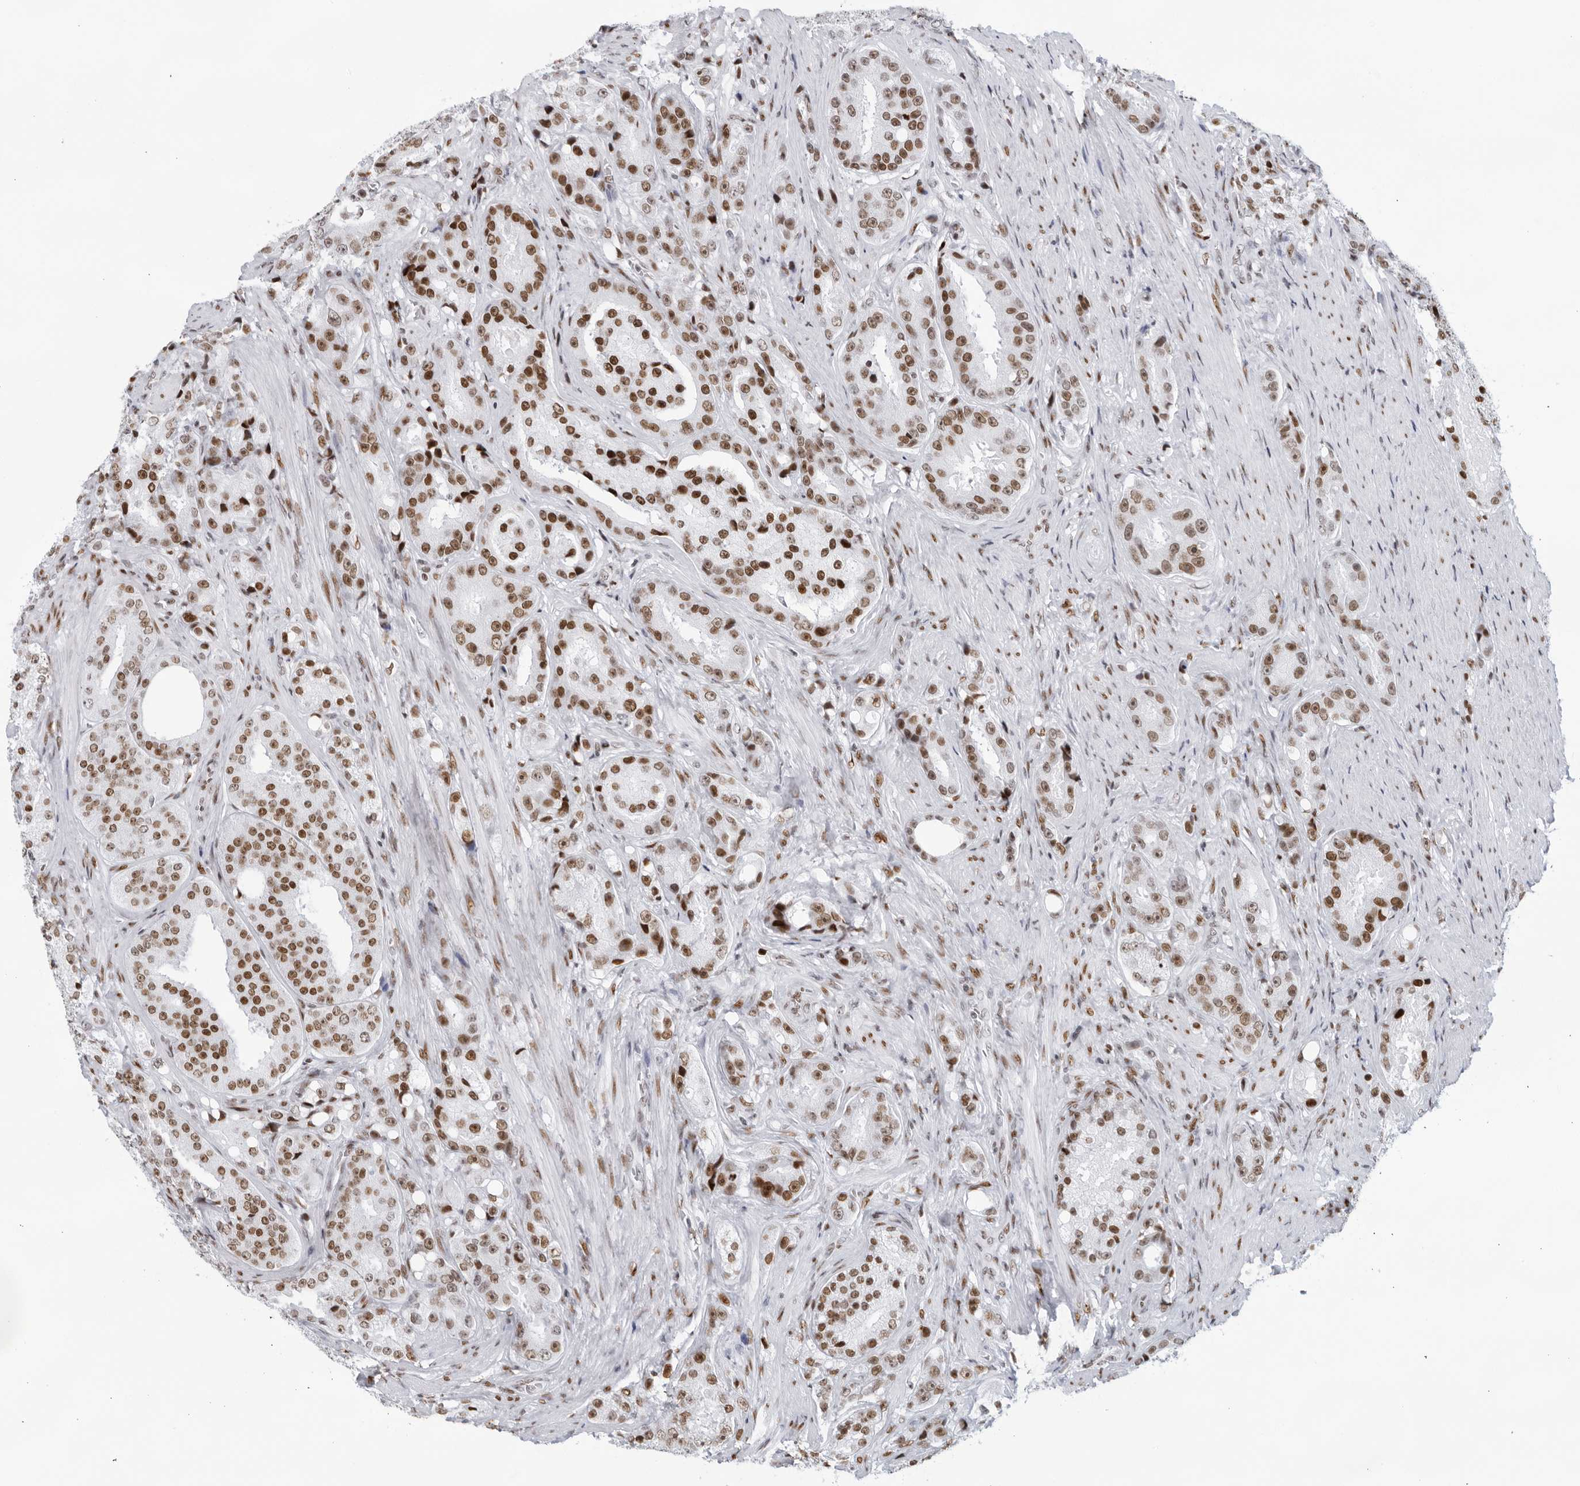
{"staining": {"intensity": "moderate", "quantity": ">75%", "location": "nuclear"}, "tissue": "prostate cancer", "cell_type": "Tumor cells", "image_type": "cancer", "snomed": [{"axis": "morphology", "description": "Adenocarcinoma, High grade"}, {"axis": "topography", "description": "Prostate"}], "caption": "Prostate cancer (high-grade adenocarcinoma) tissue reveals moderate nuclear positivity in about >75% of tumor cells", "gene": "HP1BP3", "patient": {"sex": "male", "age": 60}}